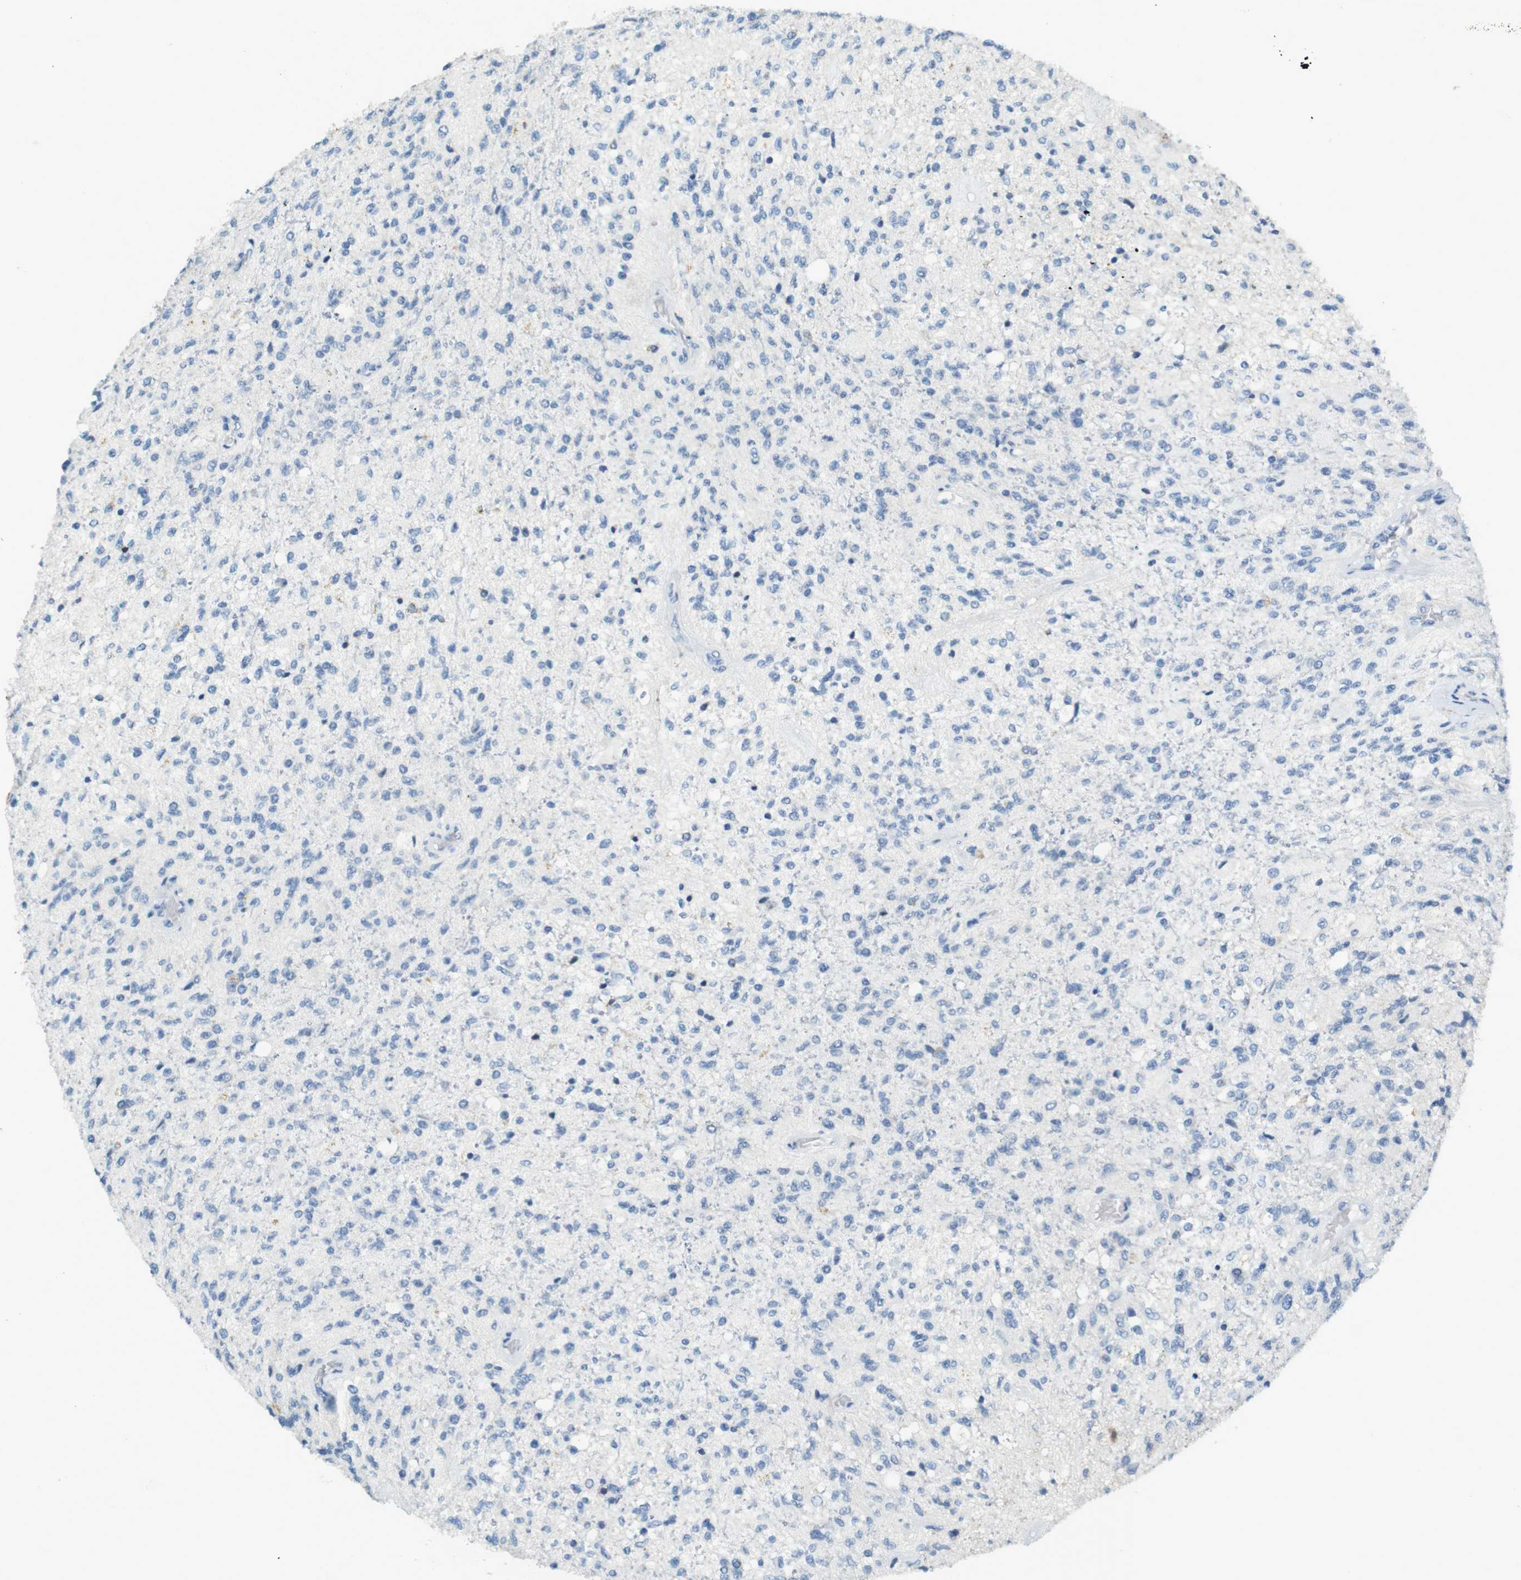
{"staining": {"intensity": "negative", "quantity": "none", "location": "none"}, "tissue": "glioma", "cell_type": "Tumor cells", "image_type": "cancer", "snomed": [{"axis": "morphology", "description": "Normal tissue, NOS"}, {"axis": "morphology", "description": "Glioma, malignant, High grade"}, {"axis": "topography", "description": "Cerebral cortex"}], "caption": "Tumor cells are negative for protein expression in human glioma.", "gene": "LRRK2", "patient": {"sex": "male", "age": 77}}